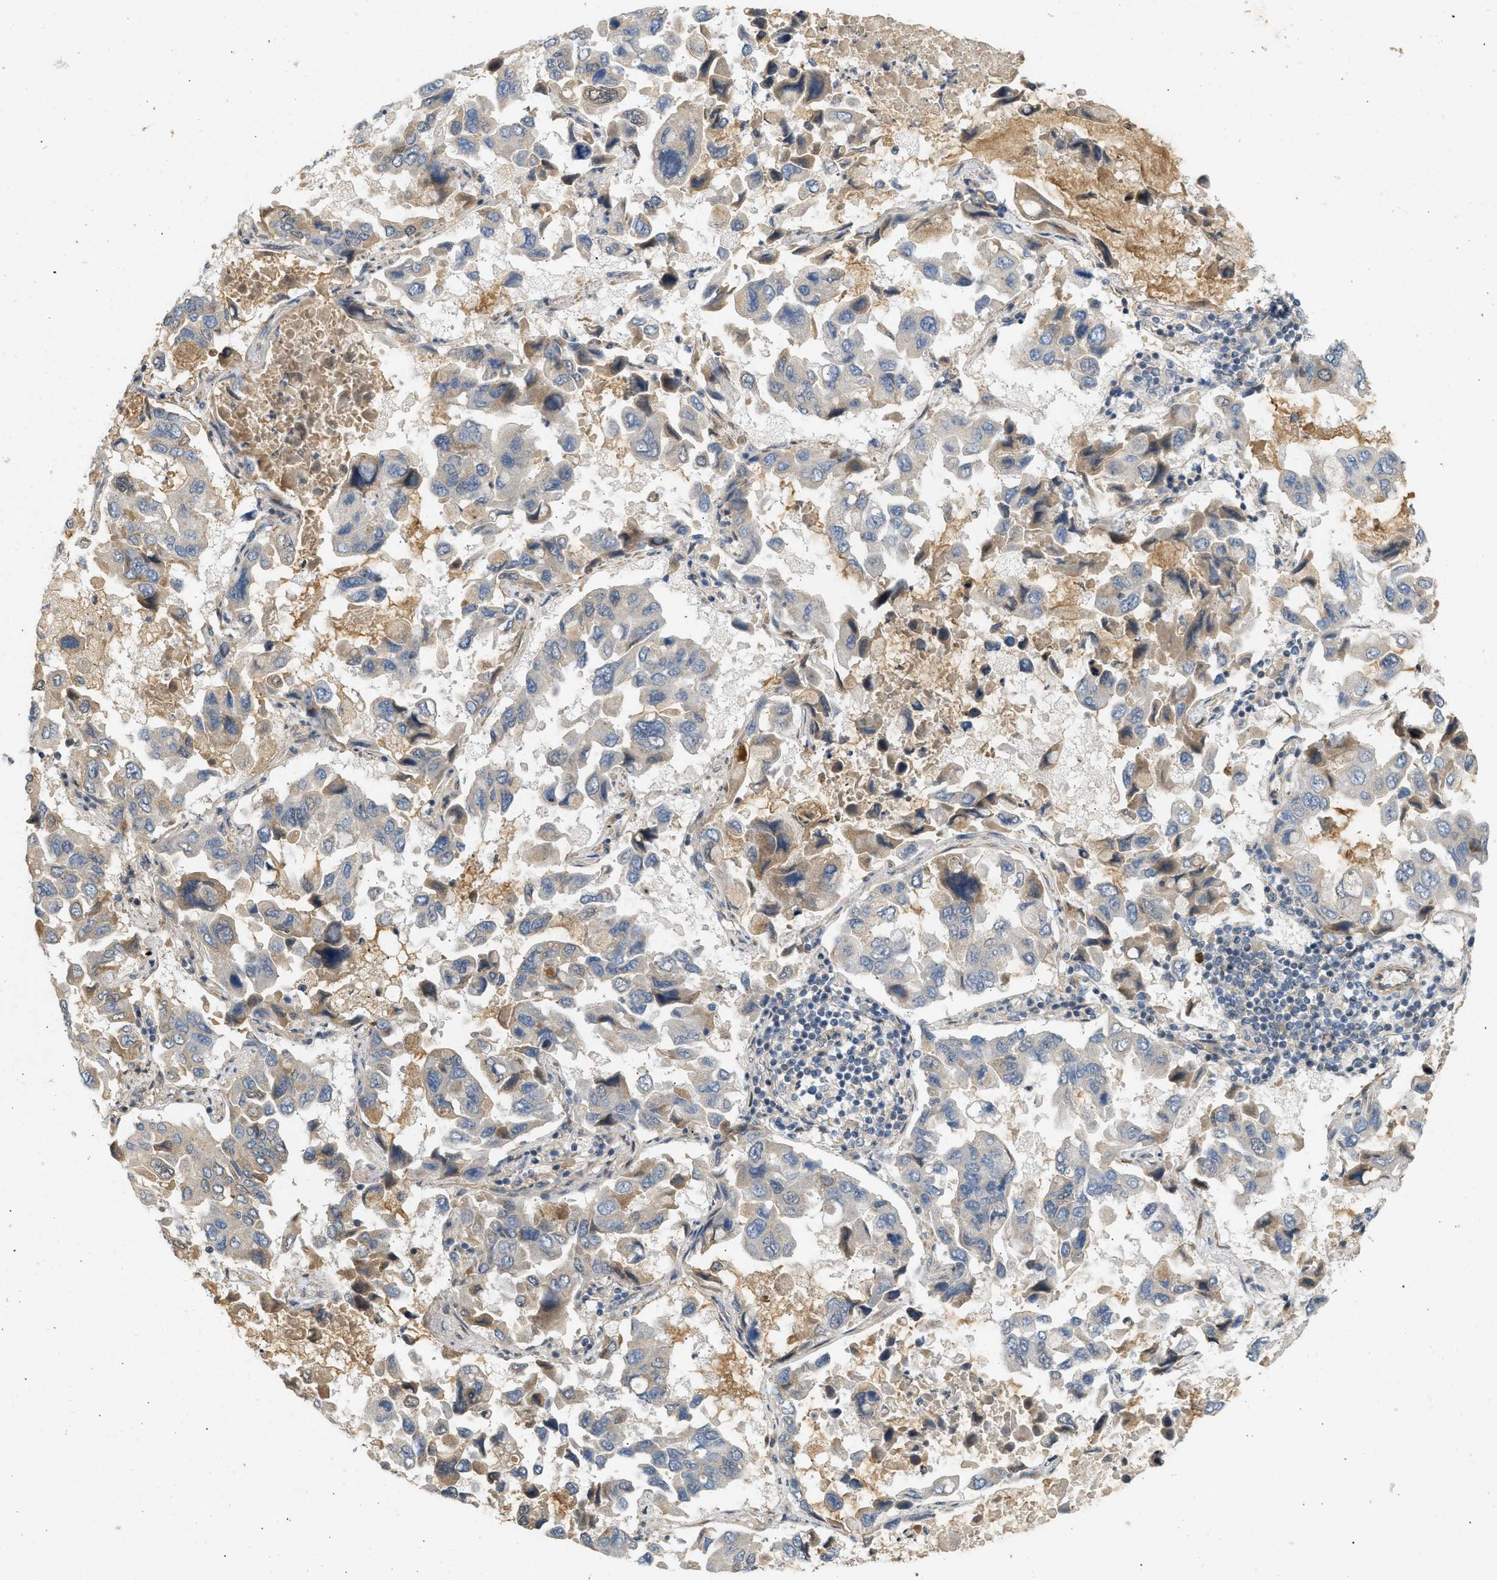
{"staining": {"intensity": "moderate", "quantity": "<25%", "location": "cytoplasmic/membranous"}, "tissue": "lung cancer", "cell_type": "Tumor cells", "image_type": "cancer", "snomed": [{"axis": "morphology", "description": "Adenocarcinoma, NOS"}, {"axis": "topography", "description": "Lung"}], "caption": "Adenocarcinoma (lung) stained with a protein marker shows moderate staining in tumor cells.", "gene": "F8", "patient": {"sex": "male", "age": 64}}